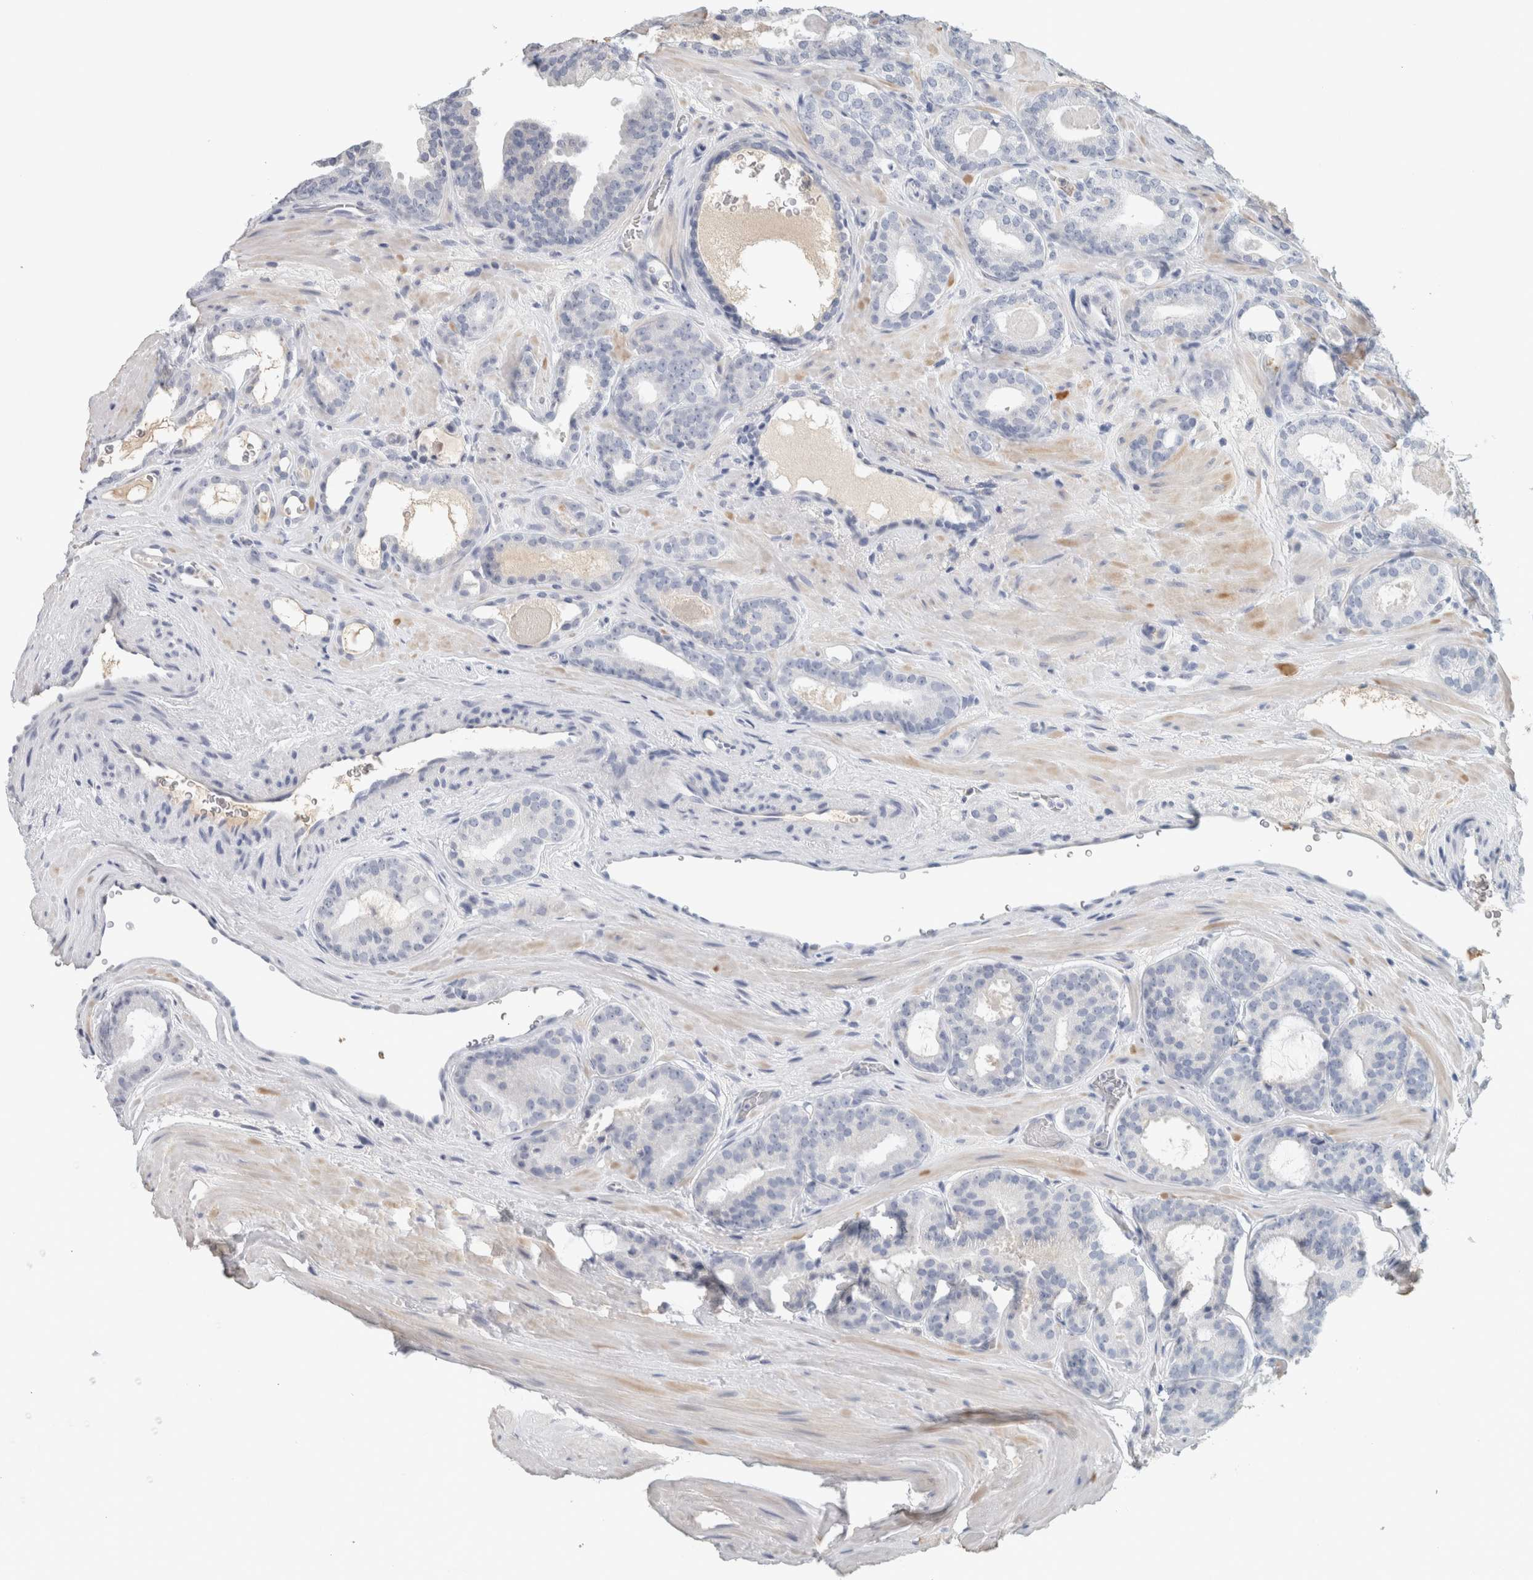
{"staining": {"intensity": "negative", "quantity": "none", "location": "none"}, "tissue": "prostate cancer", "cell_type": "Tumor cells", "image_type": "cancer", "snomed": [{"axis": "morphology", "description": "Adenocarcinoma, High grade"}, {"axis": "topography", "description": "Prostate"}], "caption": "Tumor cells show no significant protein expression in prostate high-grade adenocarcinoma.", "gene": "CD36", "patient": {"sex": "male", "age": 60}}